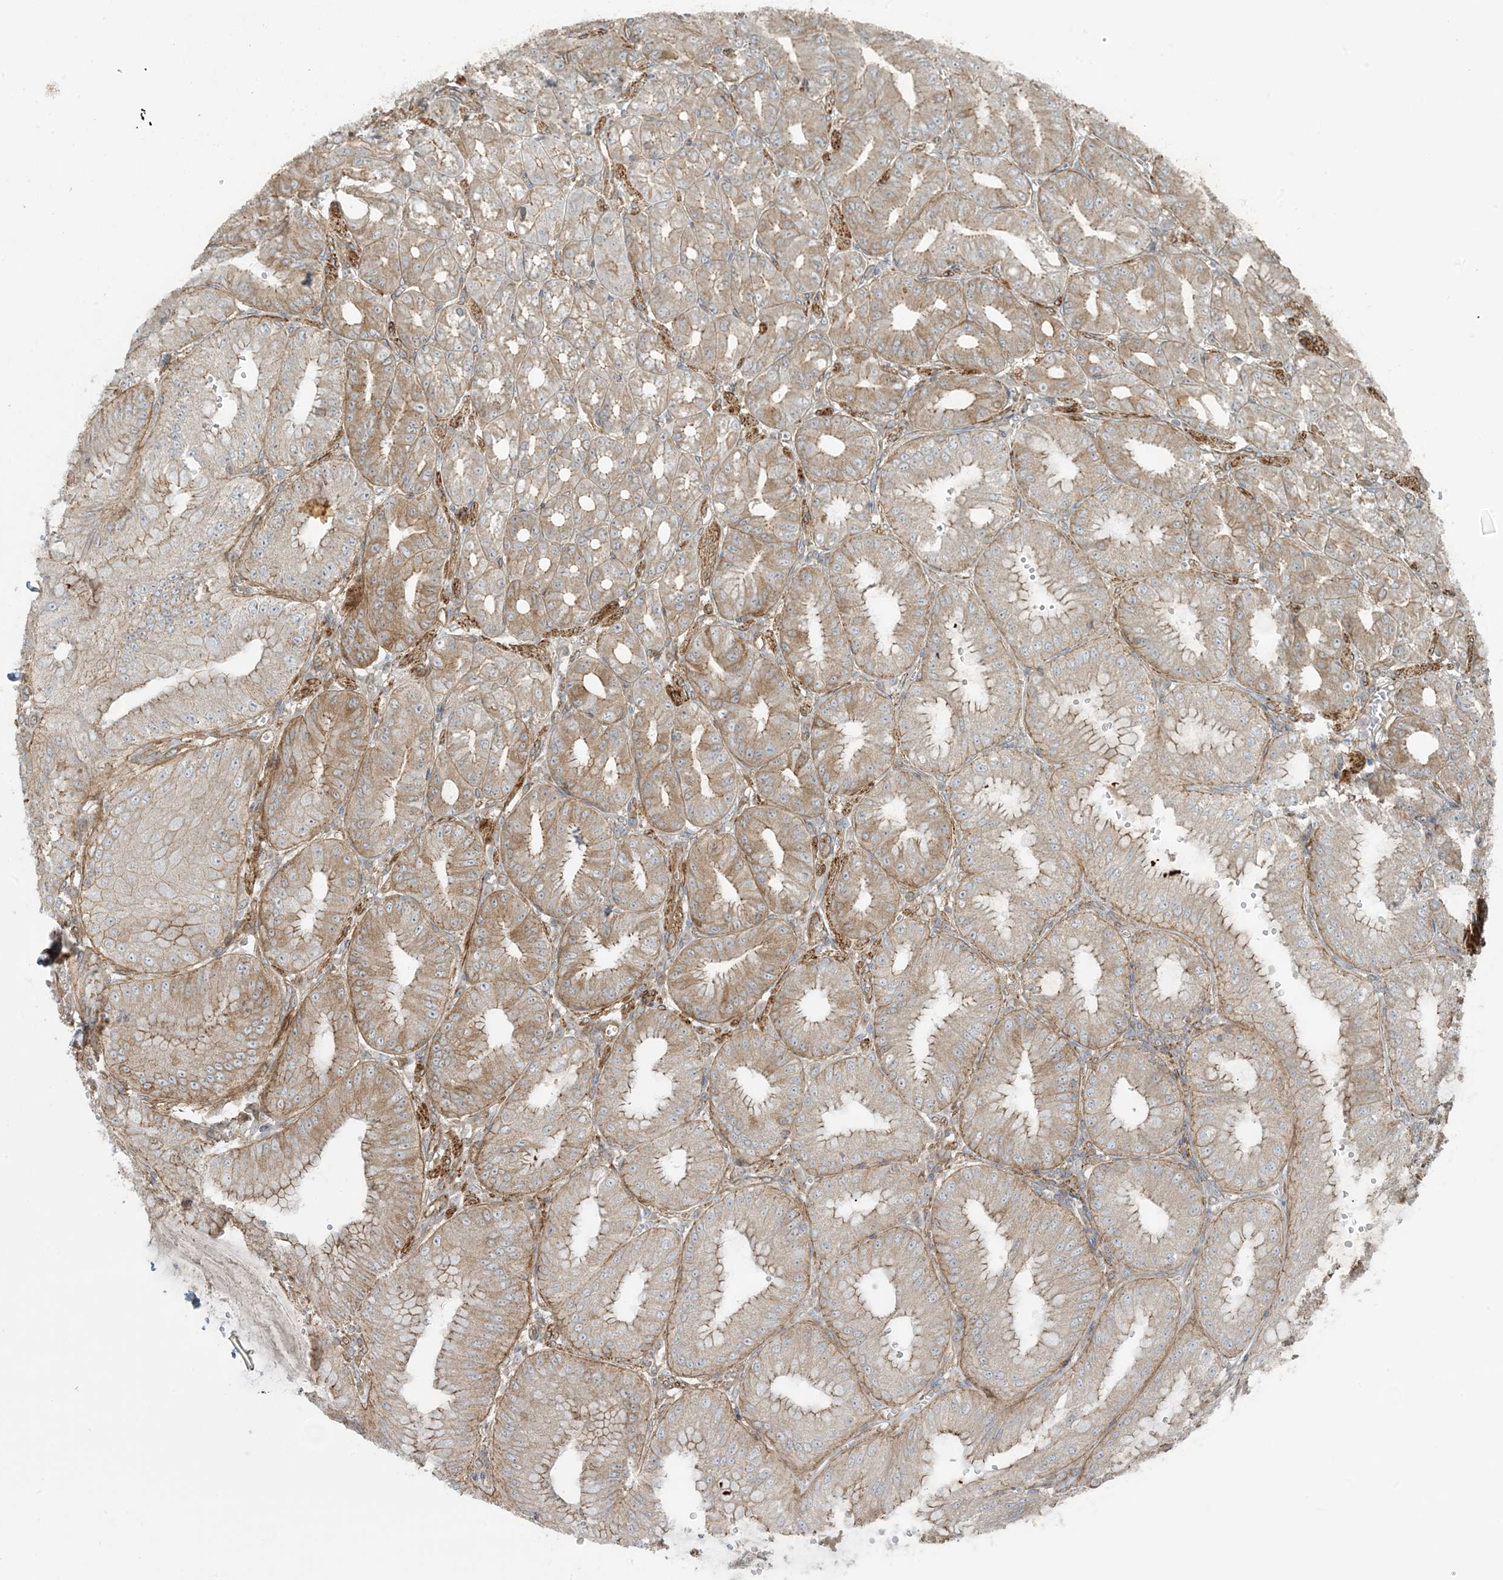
{"staining": {"intensity": "strong", "quantity": "25%-75%", "location": "cytoplasmic/membranous"}, "tissue": "stomach", "cell_type": "Glandular cells", "image_type": "normal", "snomed": [{"axis": "morphology", "description": "Normal tissue, NOS"}, {"axis": "topography", "description": "Stomach, lower"}], "caption": "Immunohistochemical staining of benign human stomach demonstrates strong cytoplasmic/membranous protein positivity in approximately 25%-75% of glandular cells.", "gene": "STAM2", "patient": {"sex": "male", "age": 71}}